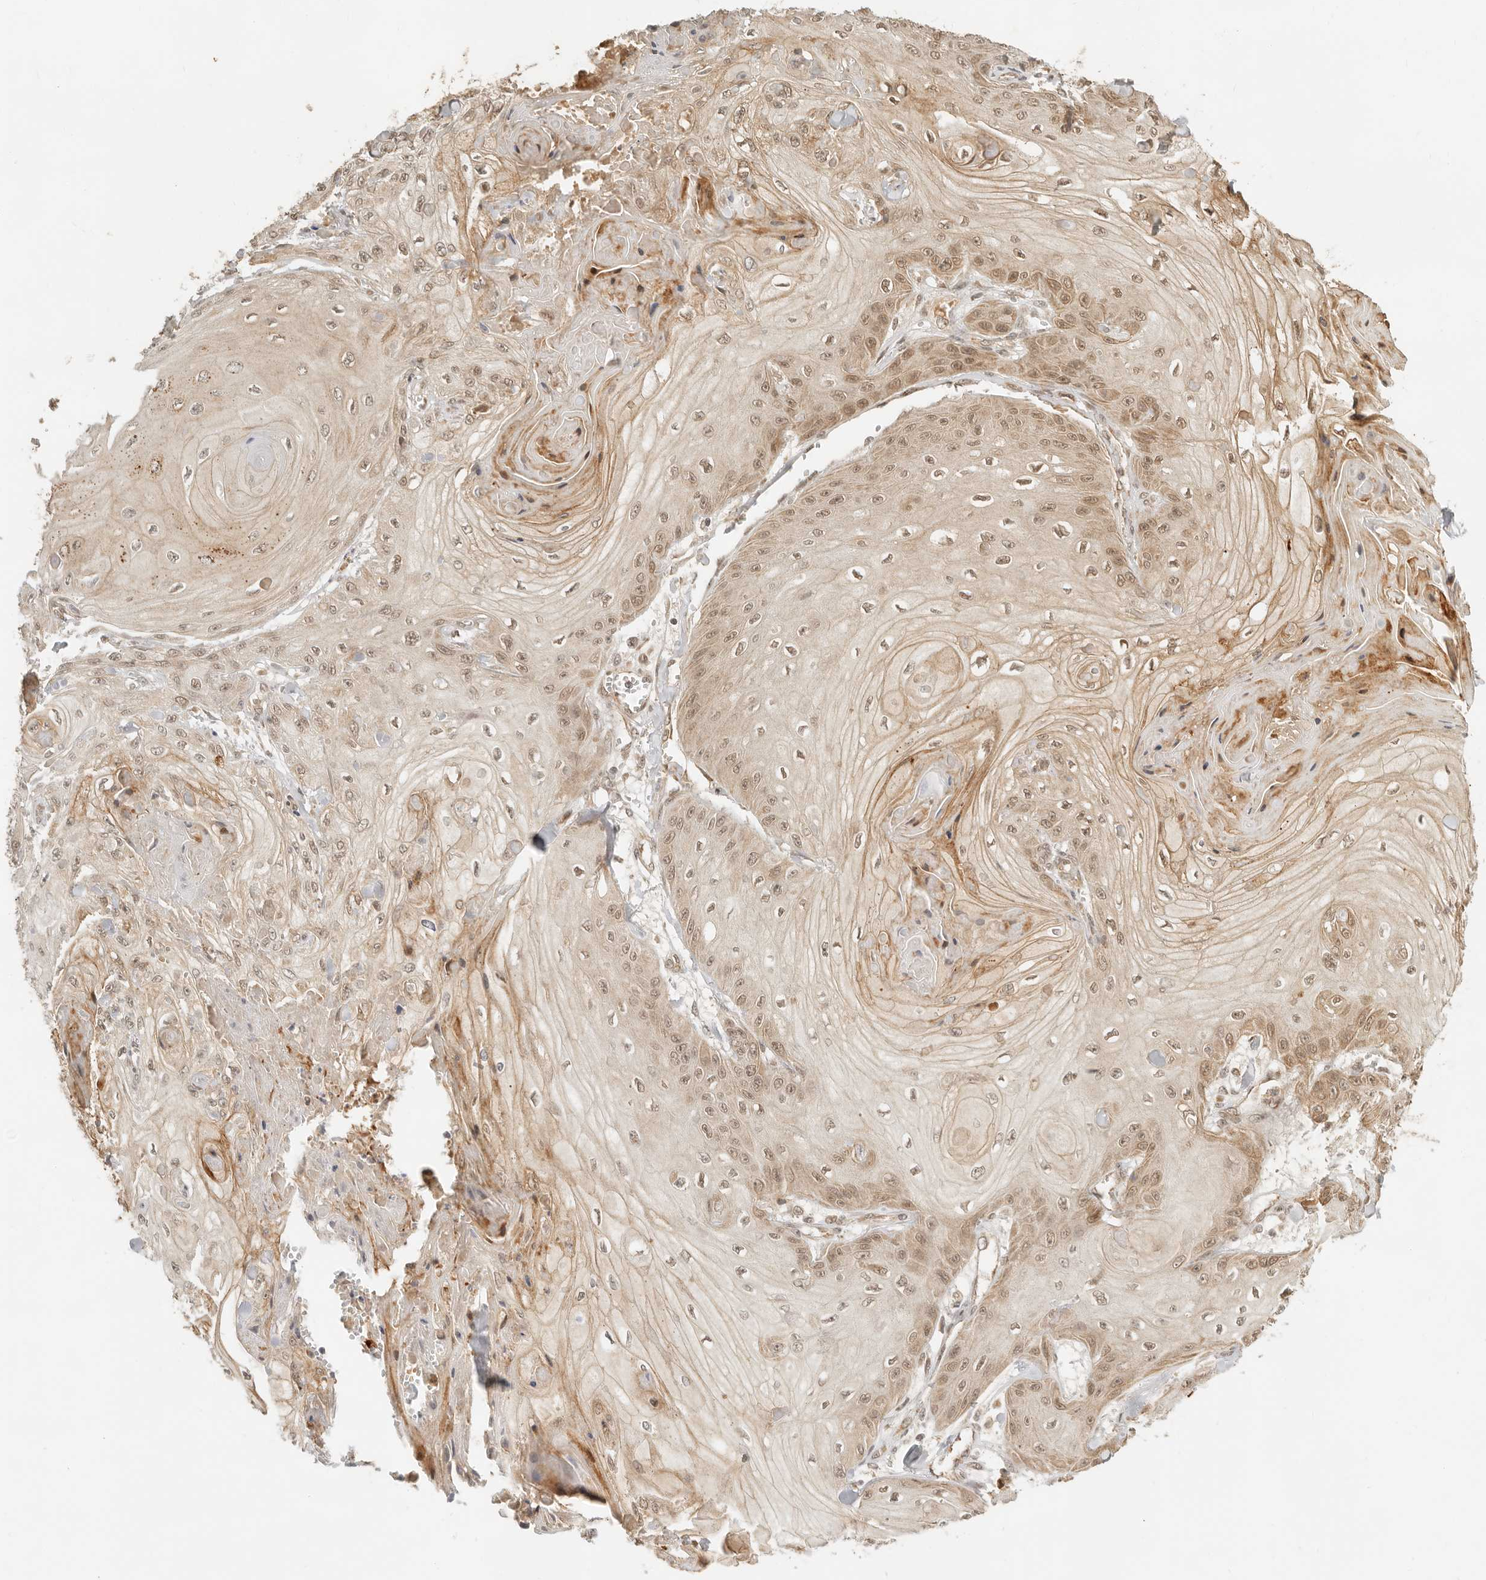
{"staining": {"intensity": "moderate", "quantity": ">75%", "location": "cytoplasmic/membranous,nuclear"}, "tissue": "skin cancer", "cell_type": "Tumor cells", "image_type": "cancer", "snomed": [{"axis": "morphology", "description": "Squamous cell carcinoma, NOS"}, {"axis": "topography", "description": "Skin"}], "caption": "A medium amount of moderate cytoplasmic/membranous and nuclear staining is identified in approximately >75% of tumor cells in skin cancer (squamous cell carcinoma) tissue.", "gene": "BAALC", "patient": {"sex": "male", "age": 74}}